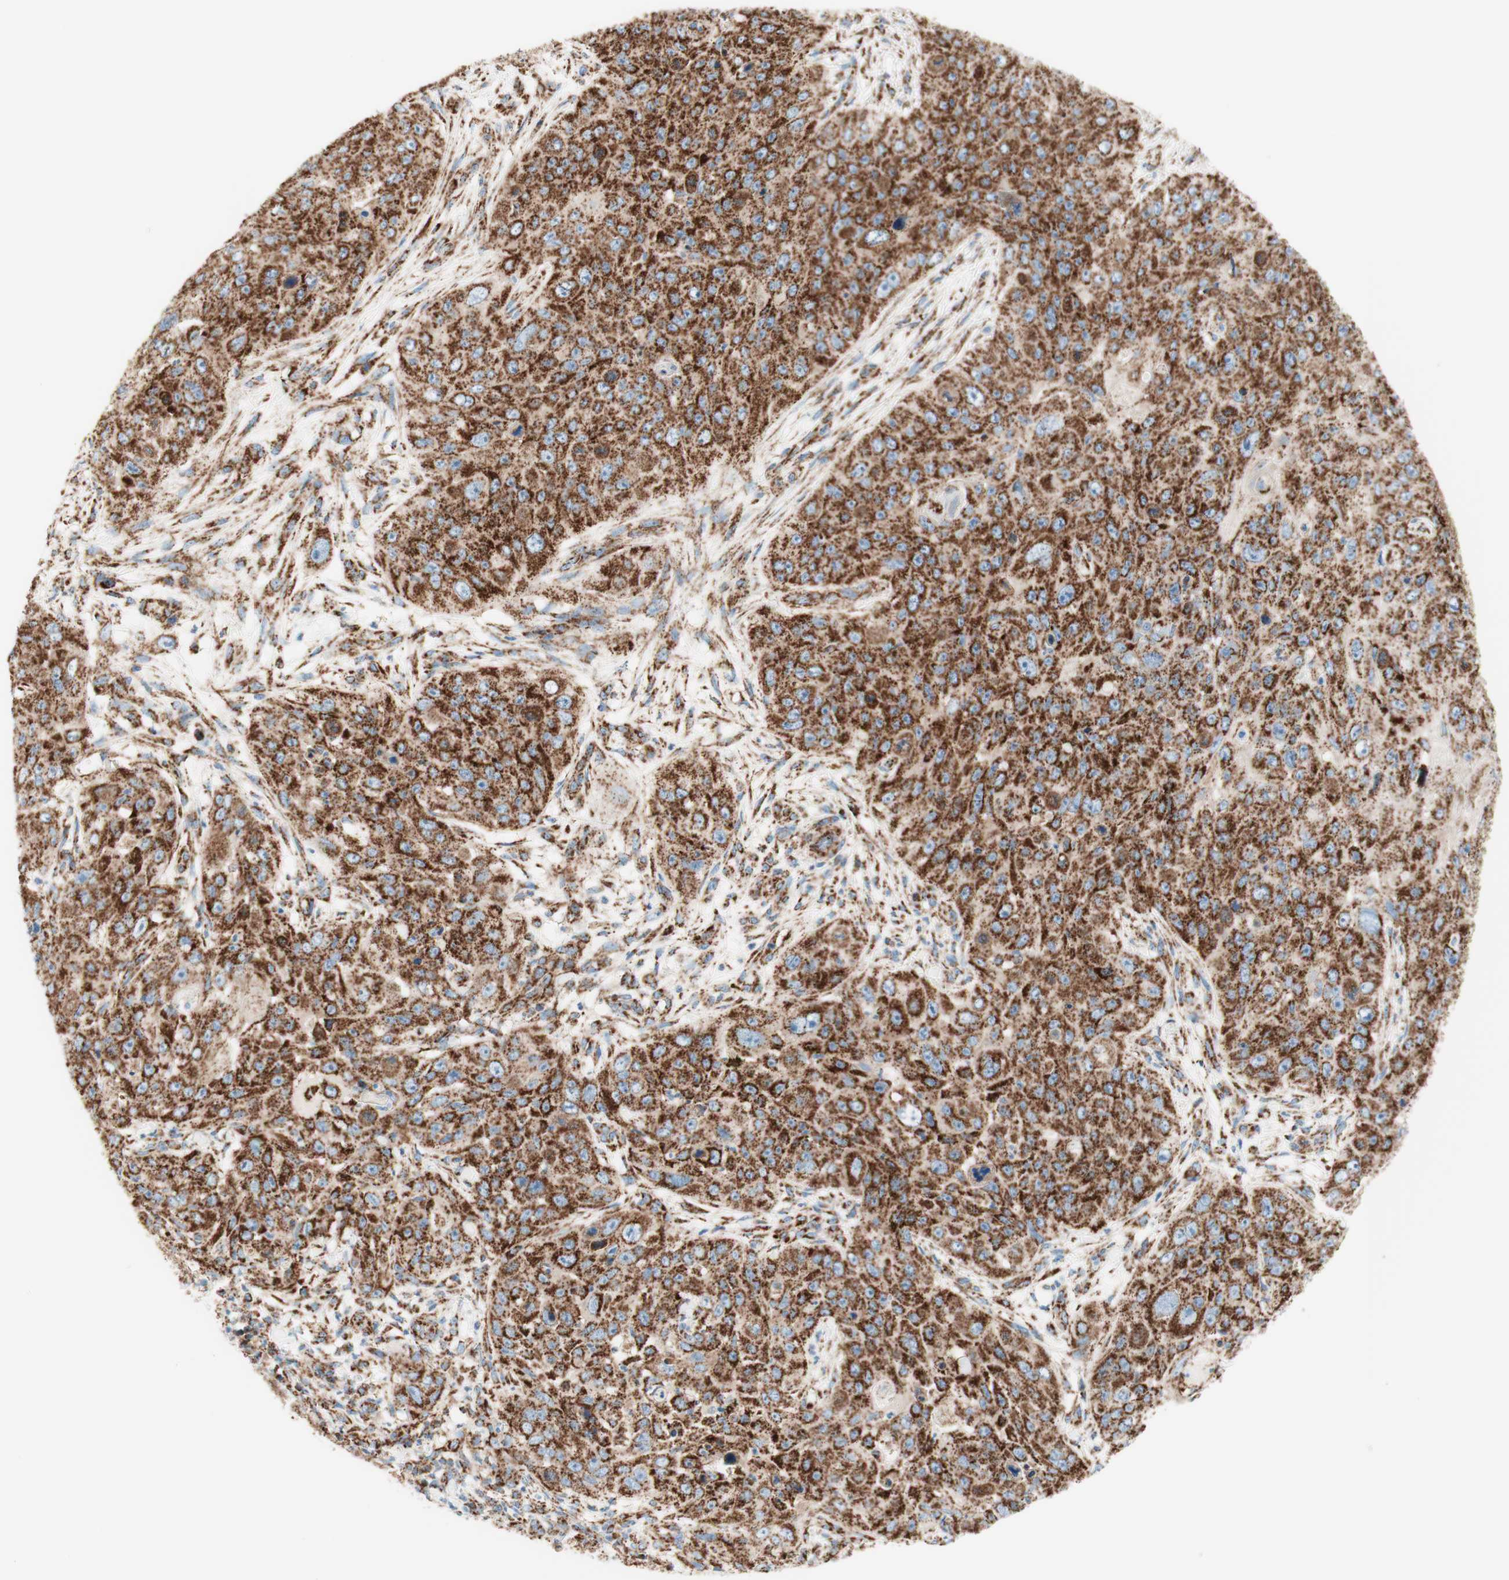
{"staining": {"intensity": "strong", "quantity": ">75%", "location": "cytoplasmic/membranous"}, "tissue": "skin cancer", "cell_type": "Tumor cells", "image_type": "cancer", "snomed": [{"axis": "morphology", "description": "Squamous cell carcinoma, NOS"}, {"axis": "topography", "description": "Skin"}], "caption": "An image showing strong cytoplasmic/membranous expression in about >75% of tumor cells in skin cancer (squamous cell carcinoma), as visualized by brown immunohistochemical staining.", "gene": "TOMM20", "patient": {"sex": "female", "age": 80}}